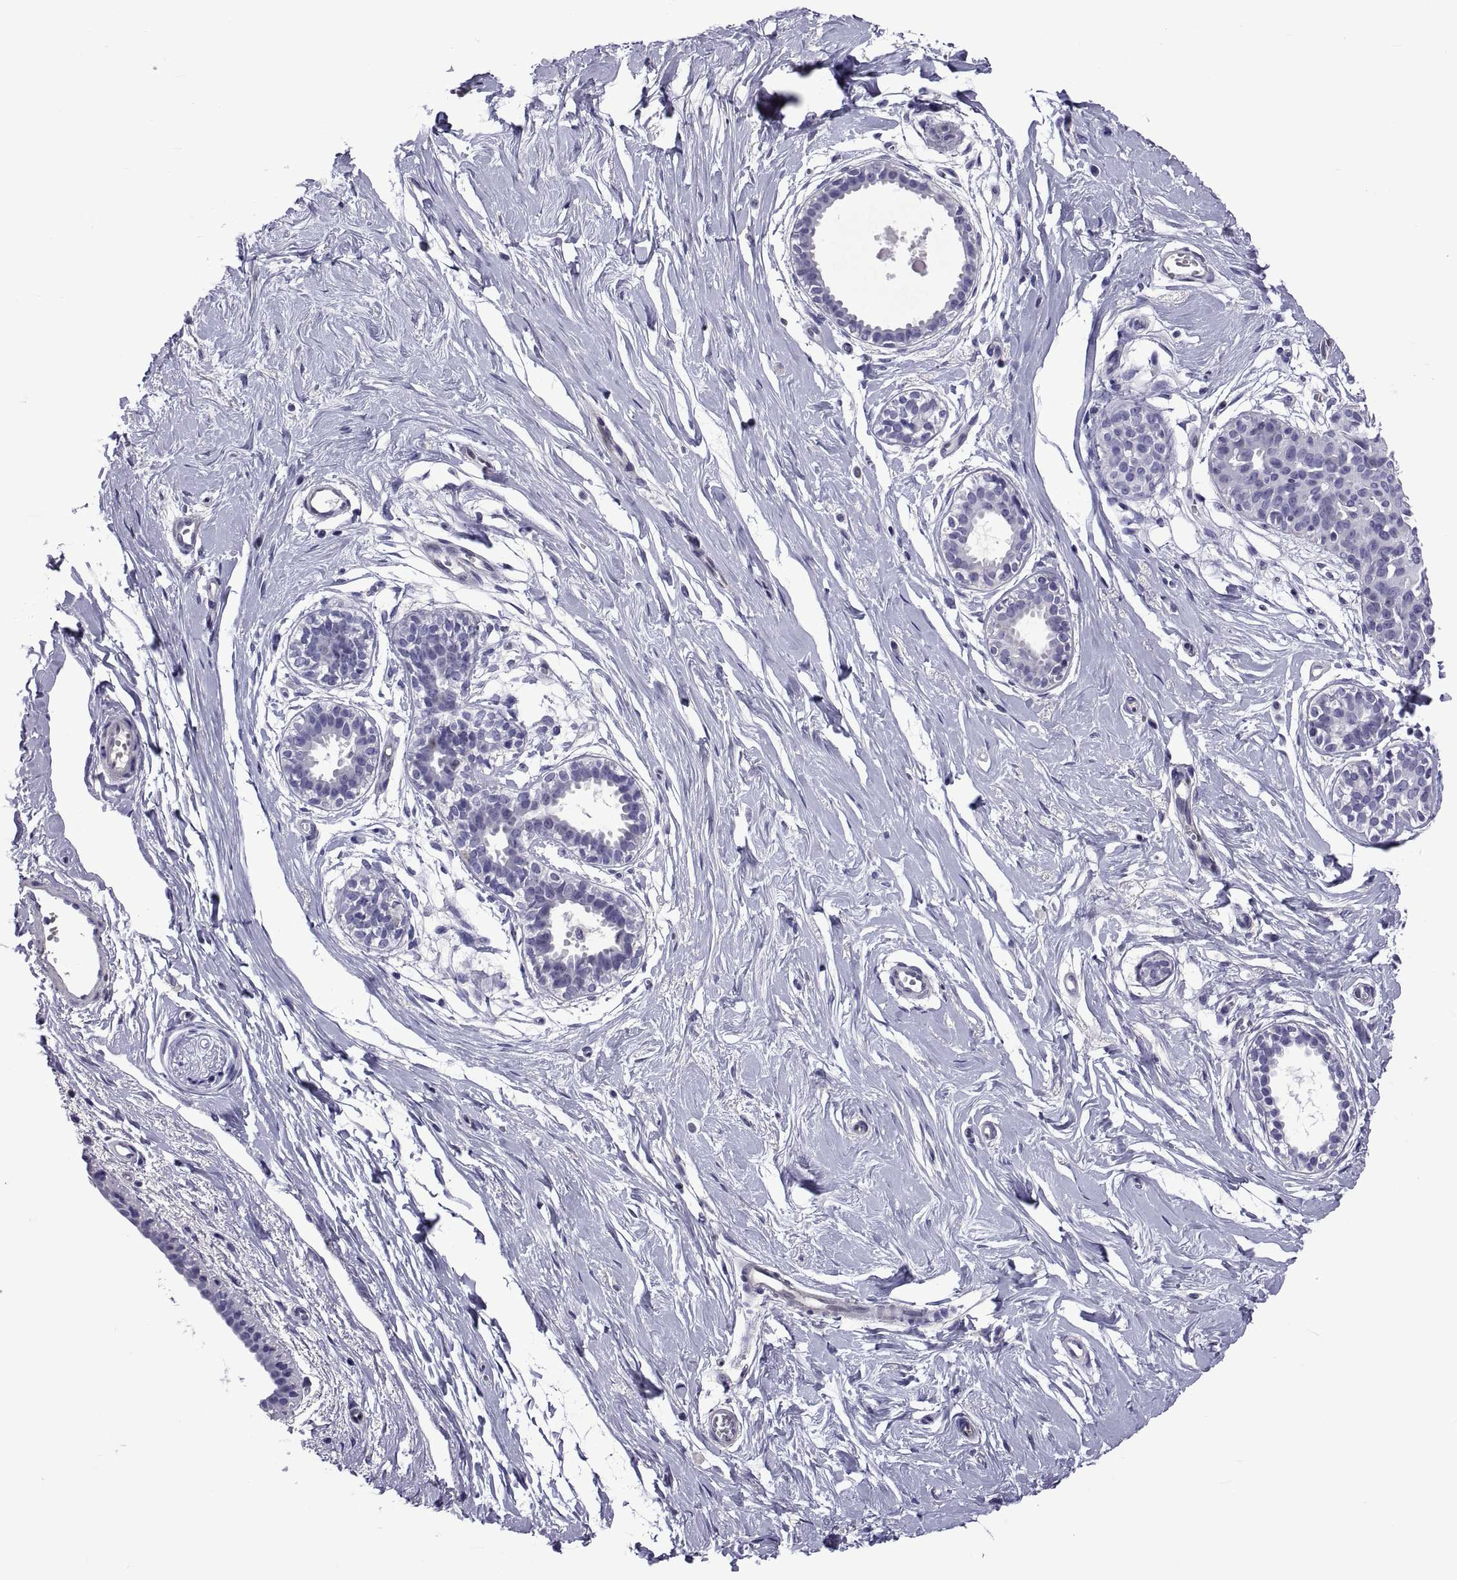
{"staining": {"intensity": "negative", "quantity": "none", "location": "none"}, "tissue": "breast", "cell_type": "Adipocytes", "image_type": "normal", "snomed": [{"axis": "morphology", "description": "Normal tissue, NOS"}, {"axis": "topography", "description": "Breast"}], "caption": "High power microscopy histopathology image of an immunohistochemistry micrograph of benign breast, revealing no significant positivity in adipocytes.", "gene": "LCN9", "patient": {"sex": "female", "age": 49}}